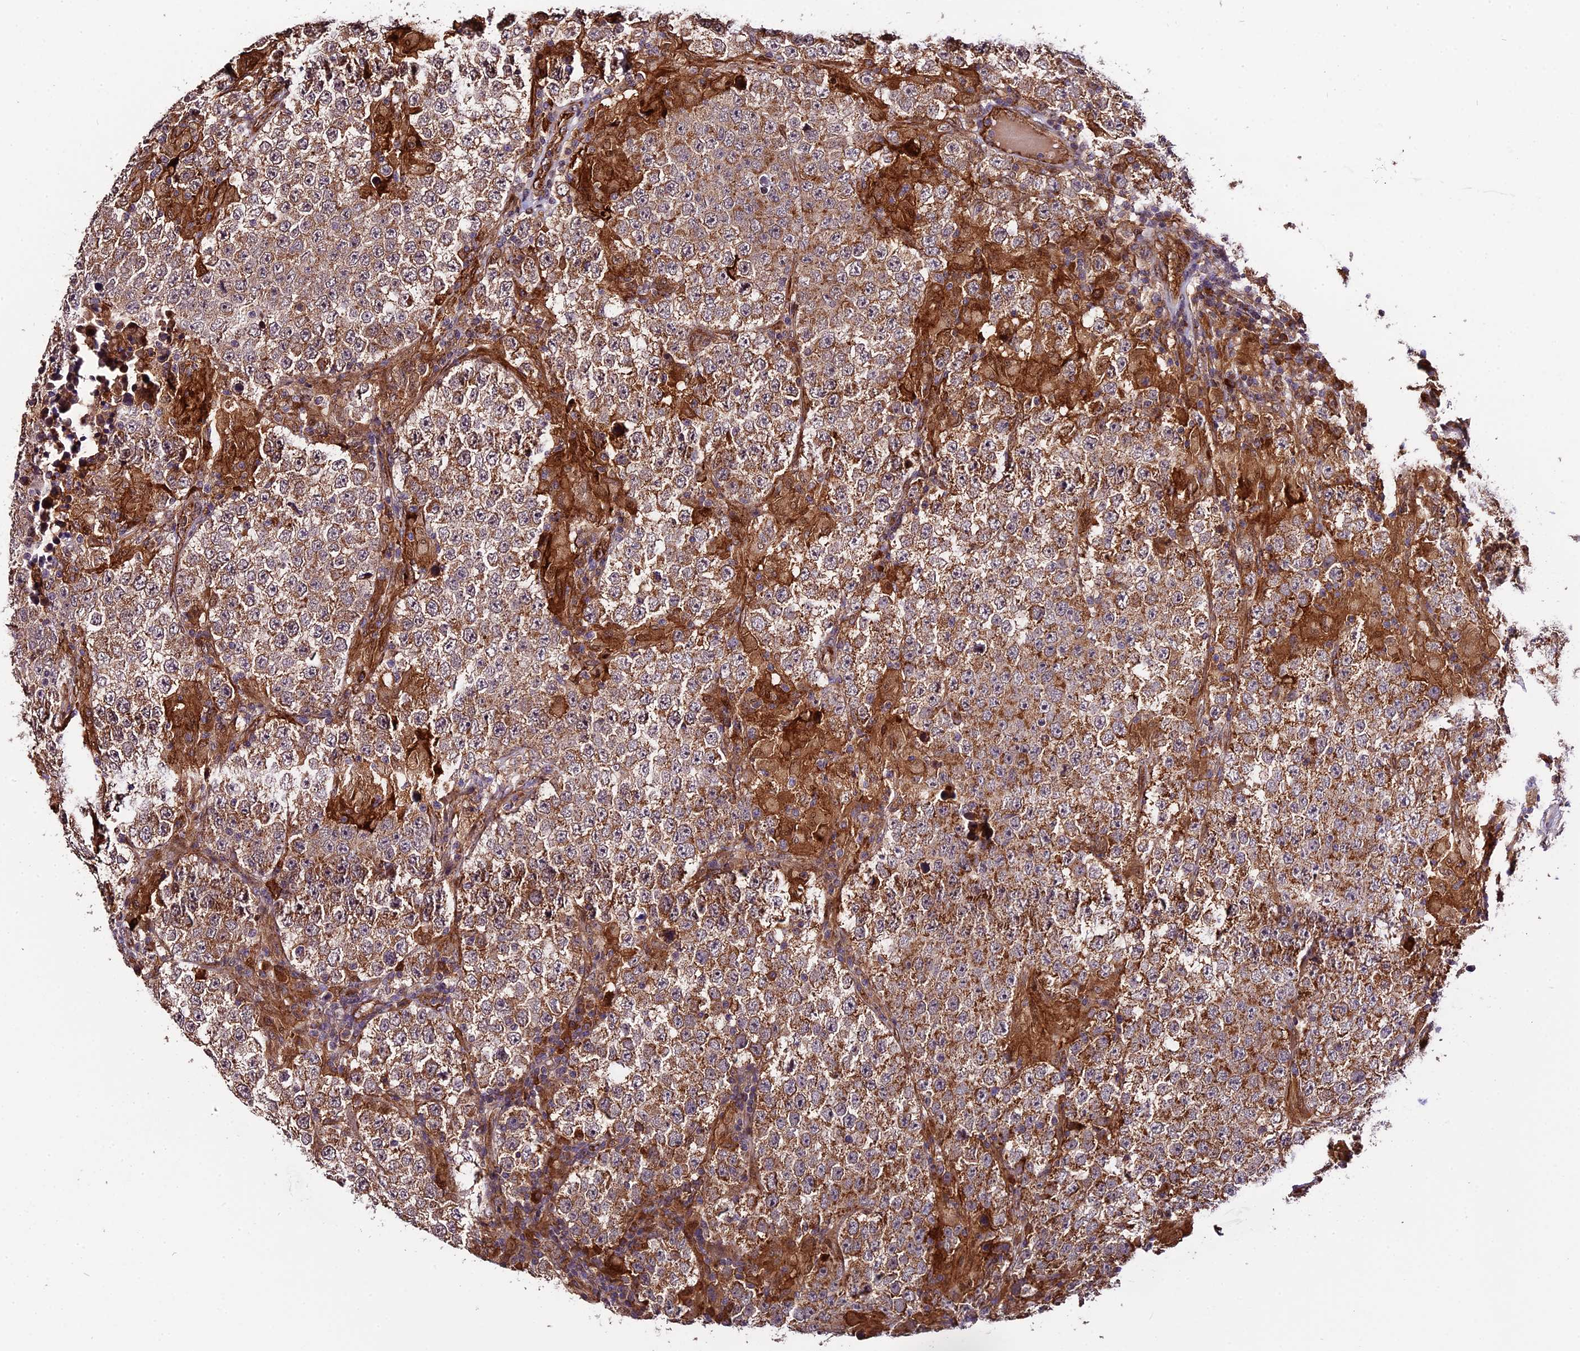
{"staining": {"intensity": "moderate", "quantity": ">75%", "location": "cytoplasmic/membranous"}, "tissue": "testis cancer", "cell_type": "Tumor cells", "image_type": "cancer", "snomed": [{"axis": "morphology", "description": "Normal tissue, NOS"}, {"axis": "morphology", "description": "Urothelial carcinoma, High grade"}, {"axis": "morphology", "description": "Seminoma, NOS"}, {"axis": "morphology", "description": "Carcinoma, Embryonal, NOS"}, {"axis": "topography", "description": "Urinary bladder"}, {"axis": "topography", "description": "Testis"}], "caption": "Immunohistochemistry histopathology image of neoplastic tissue: testis cancer stained using immunohistochemistry (IHC) reveals medium levels of moderate protein expression localized specifically in the cytoplasmic/membranous of tumor cells, appearing as a cytoplasmic/membranous brown color.", "gene": "HERPUD1", "patient": {"sex": "male", "age": 41}}